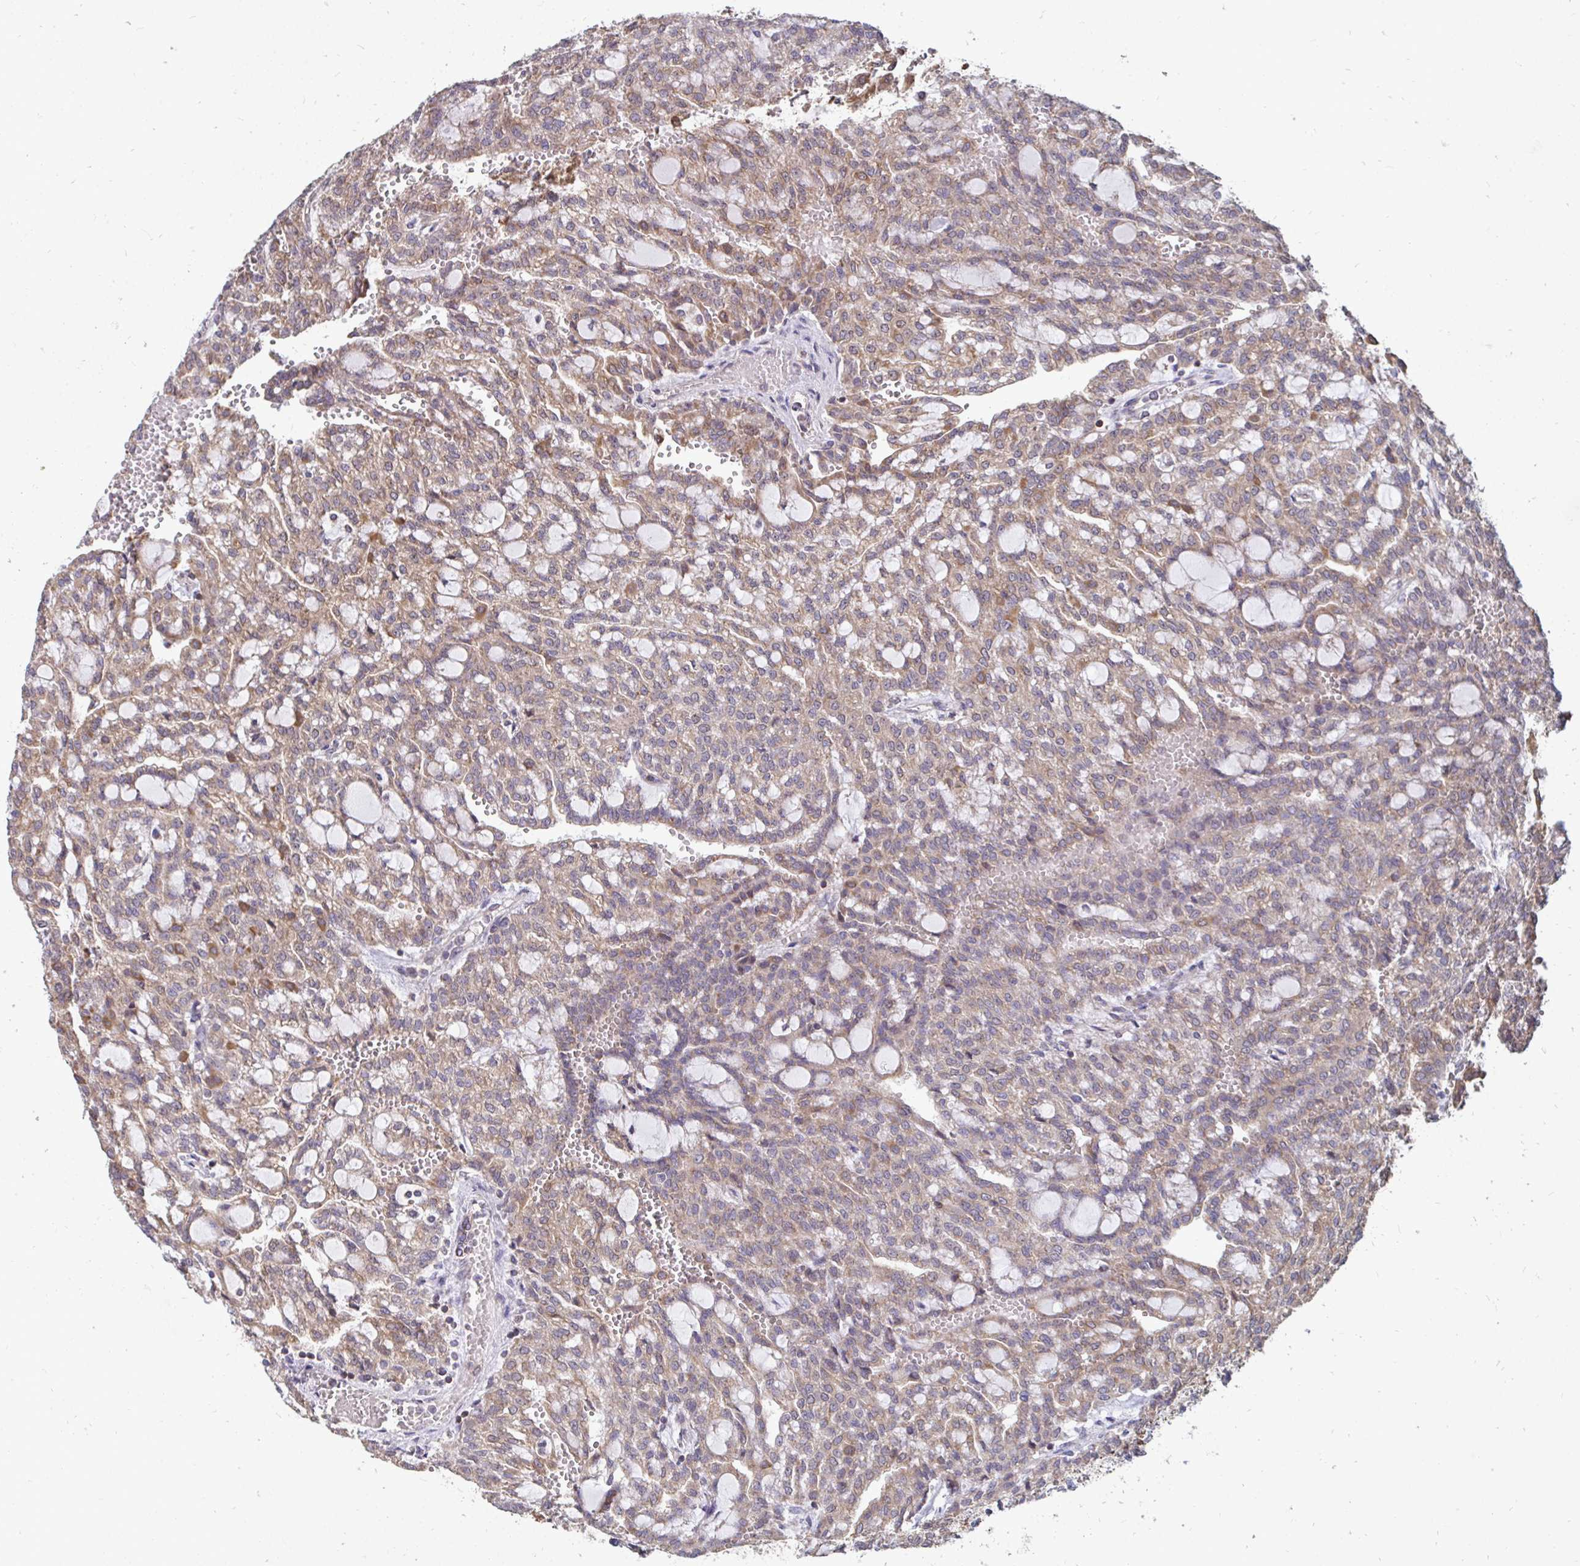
{"staining": {"intensity": "moderate", "quantity": ">75%", "location": "cytoplasmic/membranous"}, "tissue": "renal cancer", "cell_type": "Tumor cells", "image_type": "cancer", "snomed": [{"axis": "morphology", "description": "Adenocarcinoma, NOS"}, {"axis": "topography", "description": "Kidney"}], "caption": "Adenocarcinoma (renal) tissue displays moderate cytoplasmic/membranous expression in about >75% of tumor cells", "gene": "DNAJA2", "patient": {"sex": "male", "age": 63}}